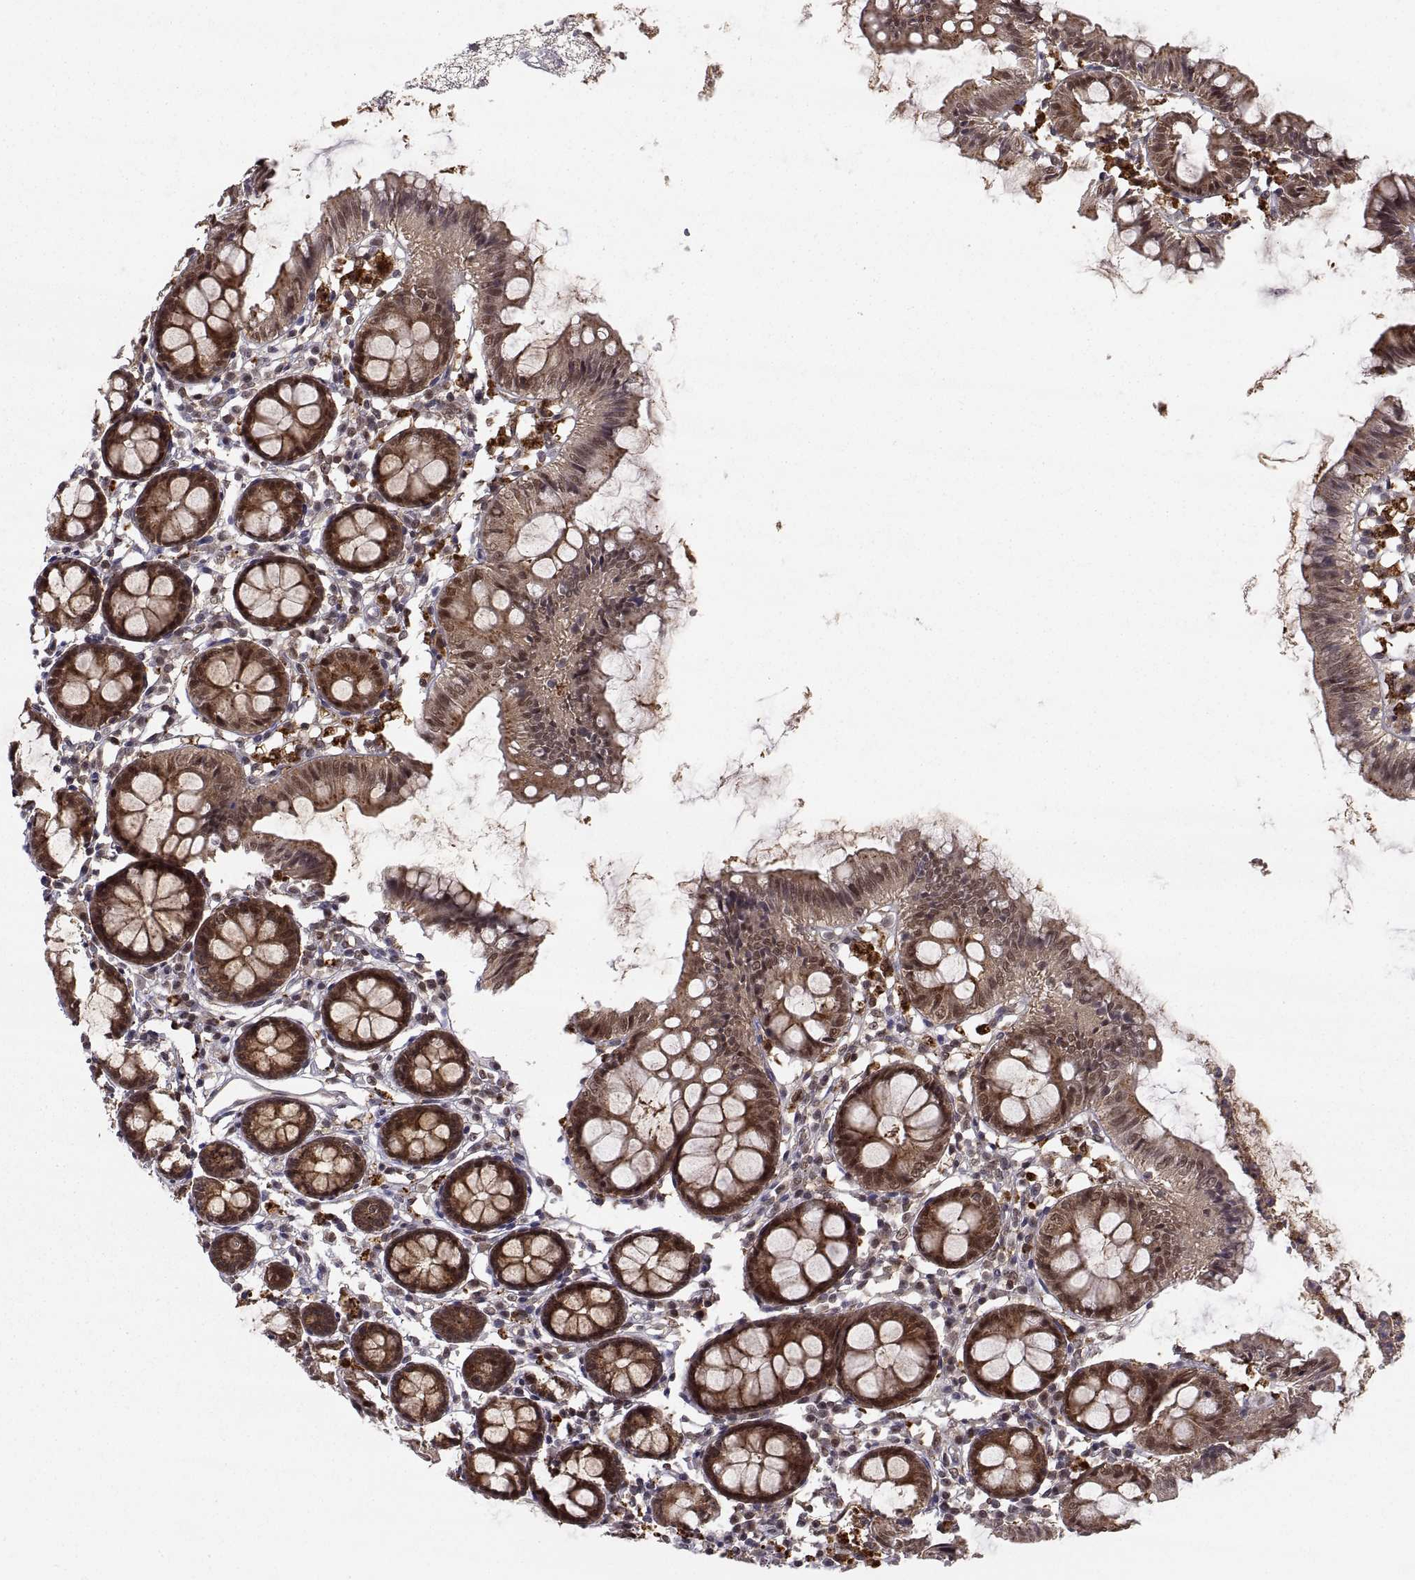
{"staining": {"intensity": "weak", "quantity": ">75%", "location": "cytoplasmic/membranous"}, "tissue": "colon", "cell_type": "Endothelial cells", "image_type": "normal", "snomed": [{"axis": "morphology", "description": "Normal tissue, NOS"}, {"axis": "topography", "description": "Colon"}], "caption": "Weak cytoplasmic/membranous protein positivity is identified in approximately >75% of endothelial cells in colon. (IHC, brightfield microscopy, high magnification).", "gene": "PSMC2", "patient": {"sex": "female", "age": 84}}